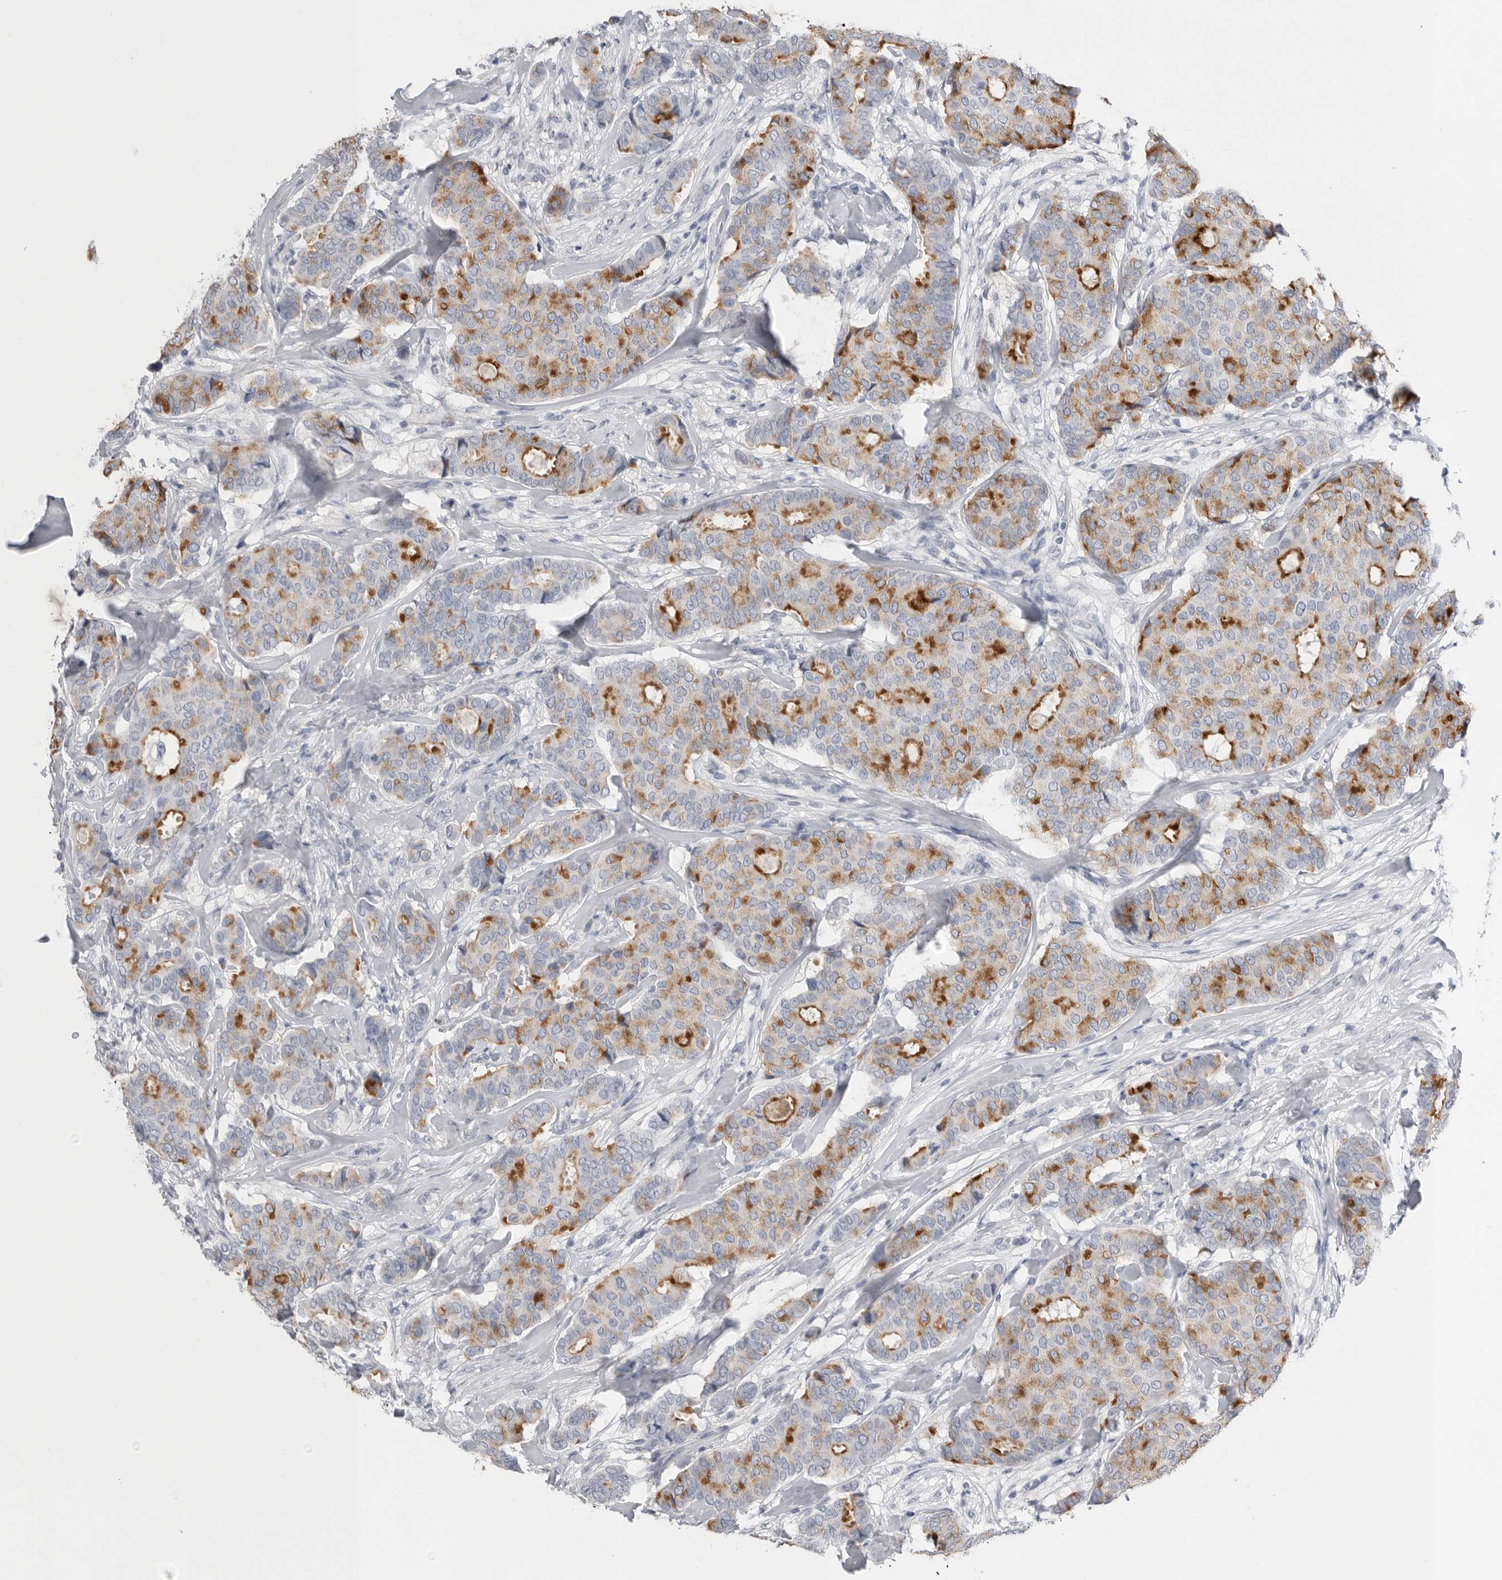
{"staining": {"intensity": "moderate", "quantity": "25%-75%", "location": "cytoplasmic/membranous"}, "tissue": "breast cancer", "cell_type": "Tumor cells", "image_type": "cancer", "snomed": [{"axis": "morphology", "description": "Duct carcinoma"}, {"axis": "topography", "description": "Breast"}], "caption": "This photomicrograph shows breast cancer stained with immunohistochemistry to label a protein in brown. The cytoplasmic/membranous of tumor cells show moderate positivity for the protein. Nuclei are counter-stained blue.", "gene": "TIMP1", "patient": {"sex": "female", "age": 75}}